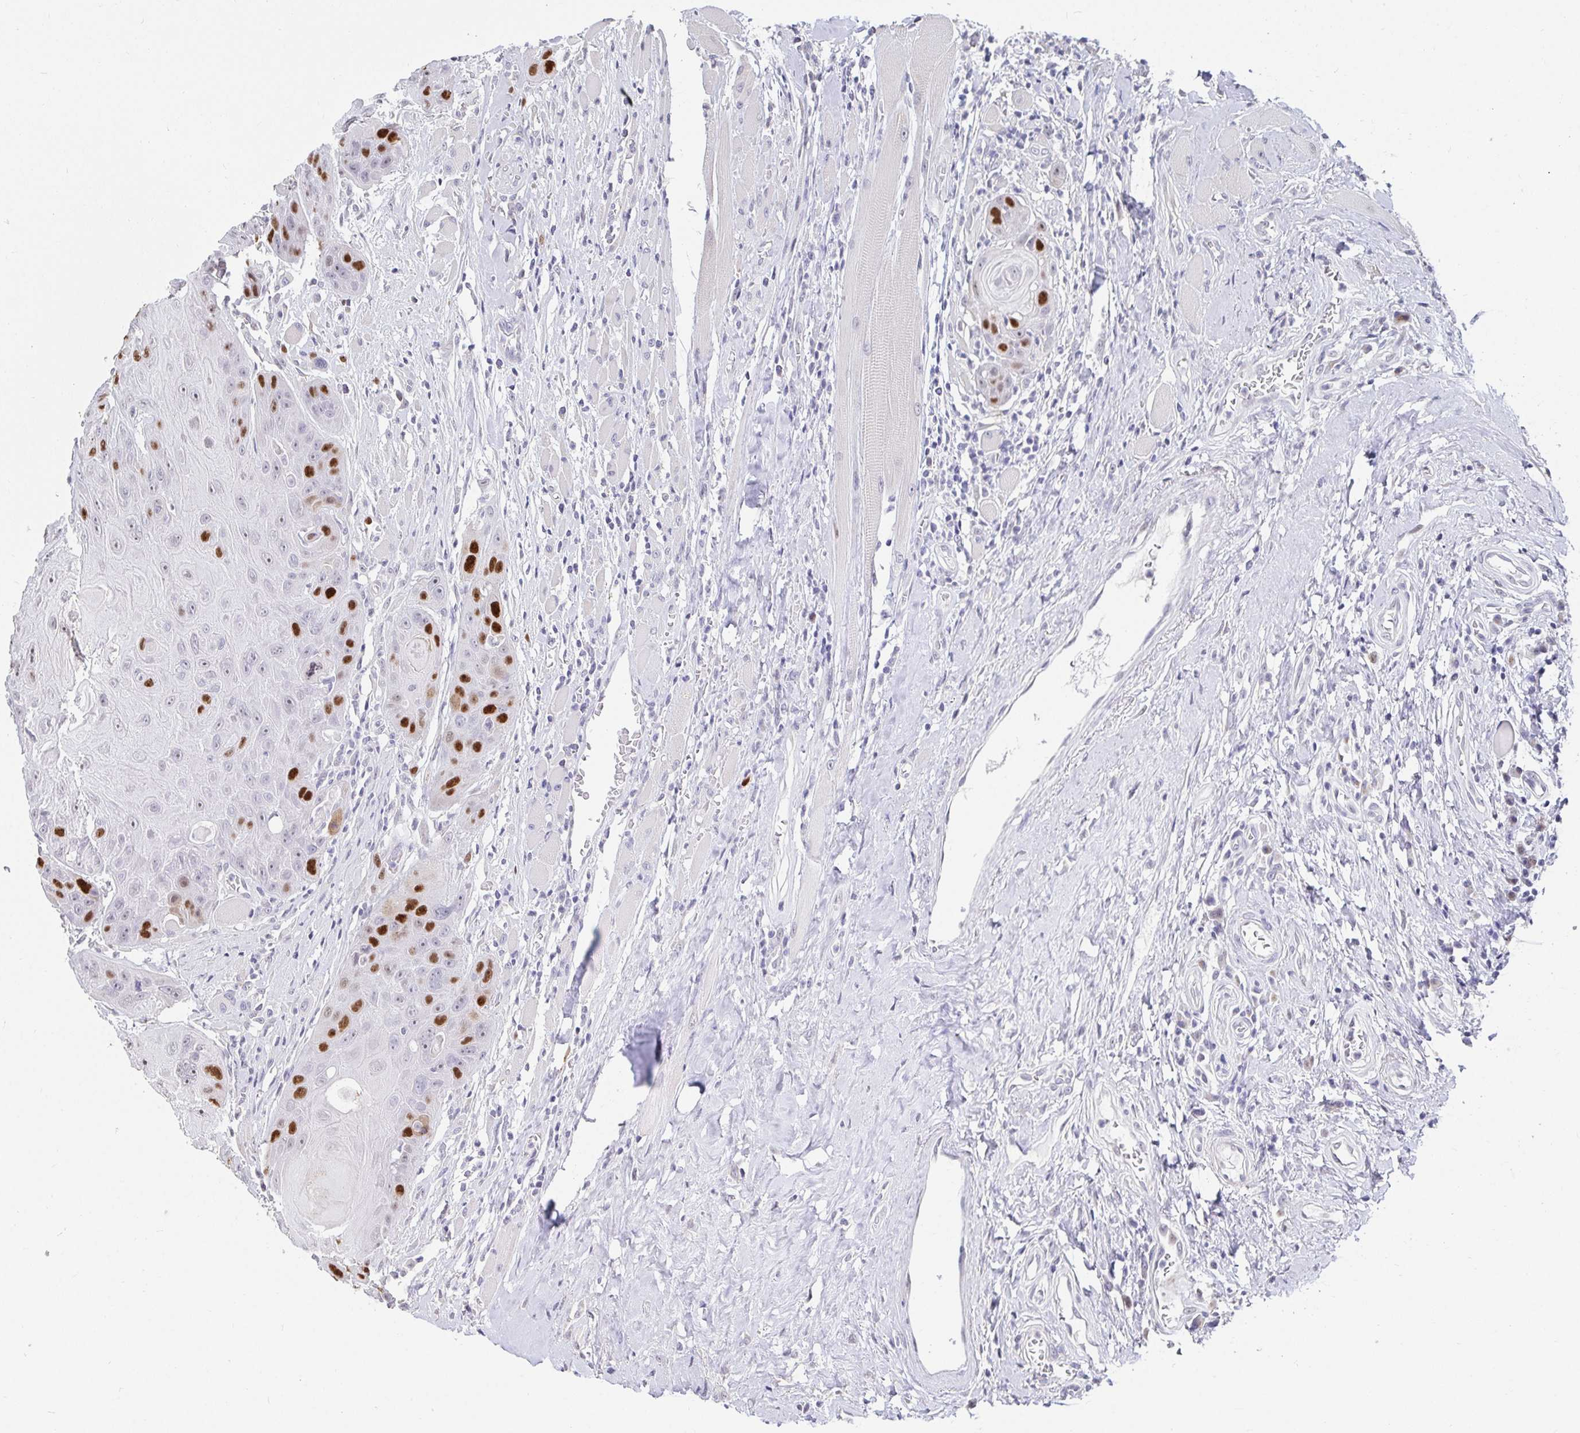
{"staining": {"intensity": "strong", "quantity": "25%-75%", "location": "nuclear"}, "tissue": "head and neck cancer", "cell_type": "Tumor cells", "image_type": "cancer", "snomed": [{"axis": "morphology", "description": "Squamous cell carcinoma, NOS"}, {"axis": "topography", "description": "Head-Neck"}], "caption": "The photomicrograph exhibits a brown stain indicating the presence of a protein in the nuclear of tumor cells in head and neck squamous cell carcinoma. (brown staining indicates protein expression, while blue staining denotes nuclei).", "gene": "ANLN", "patient": {"sex": "female", "age": 59}}